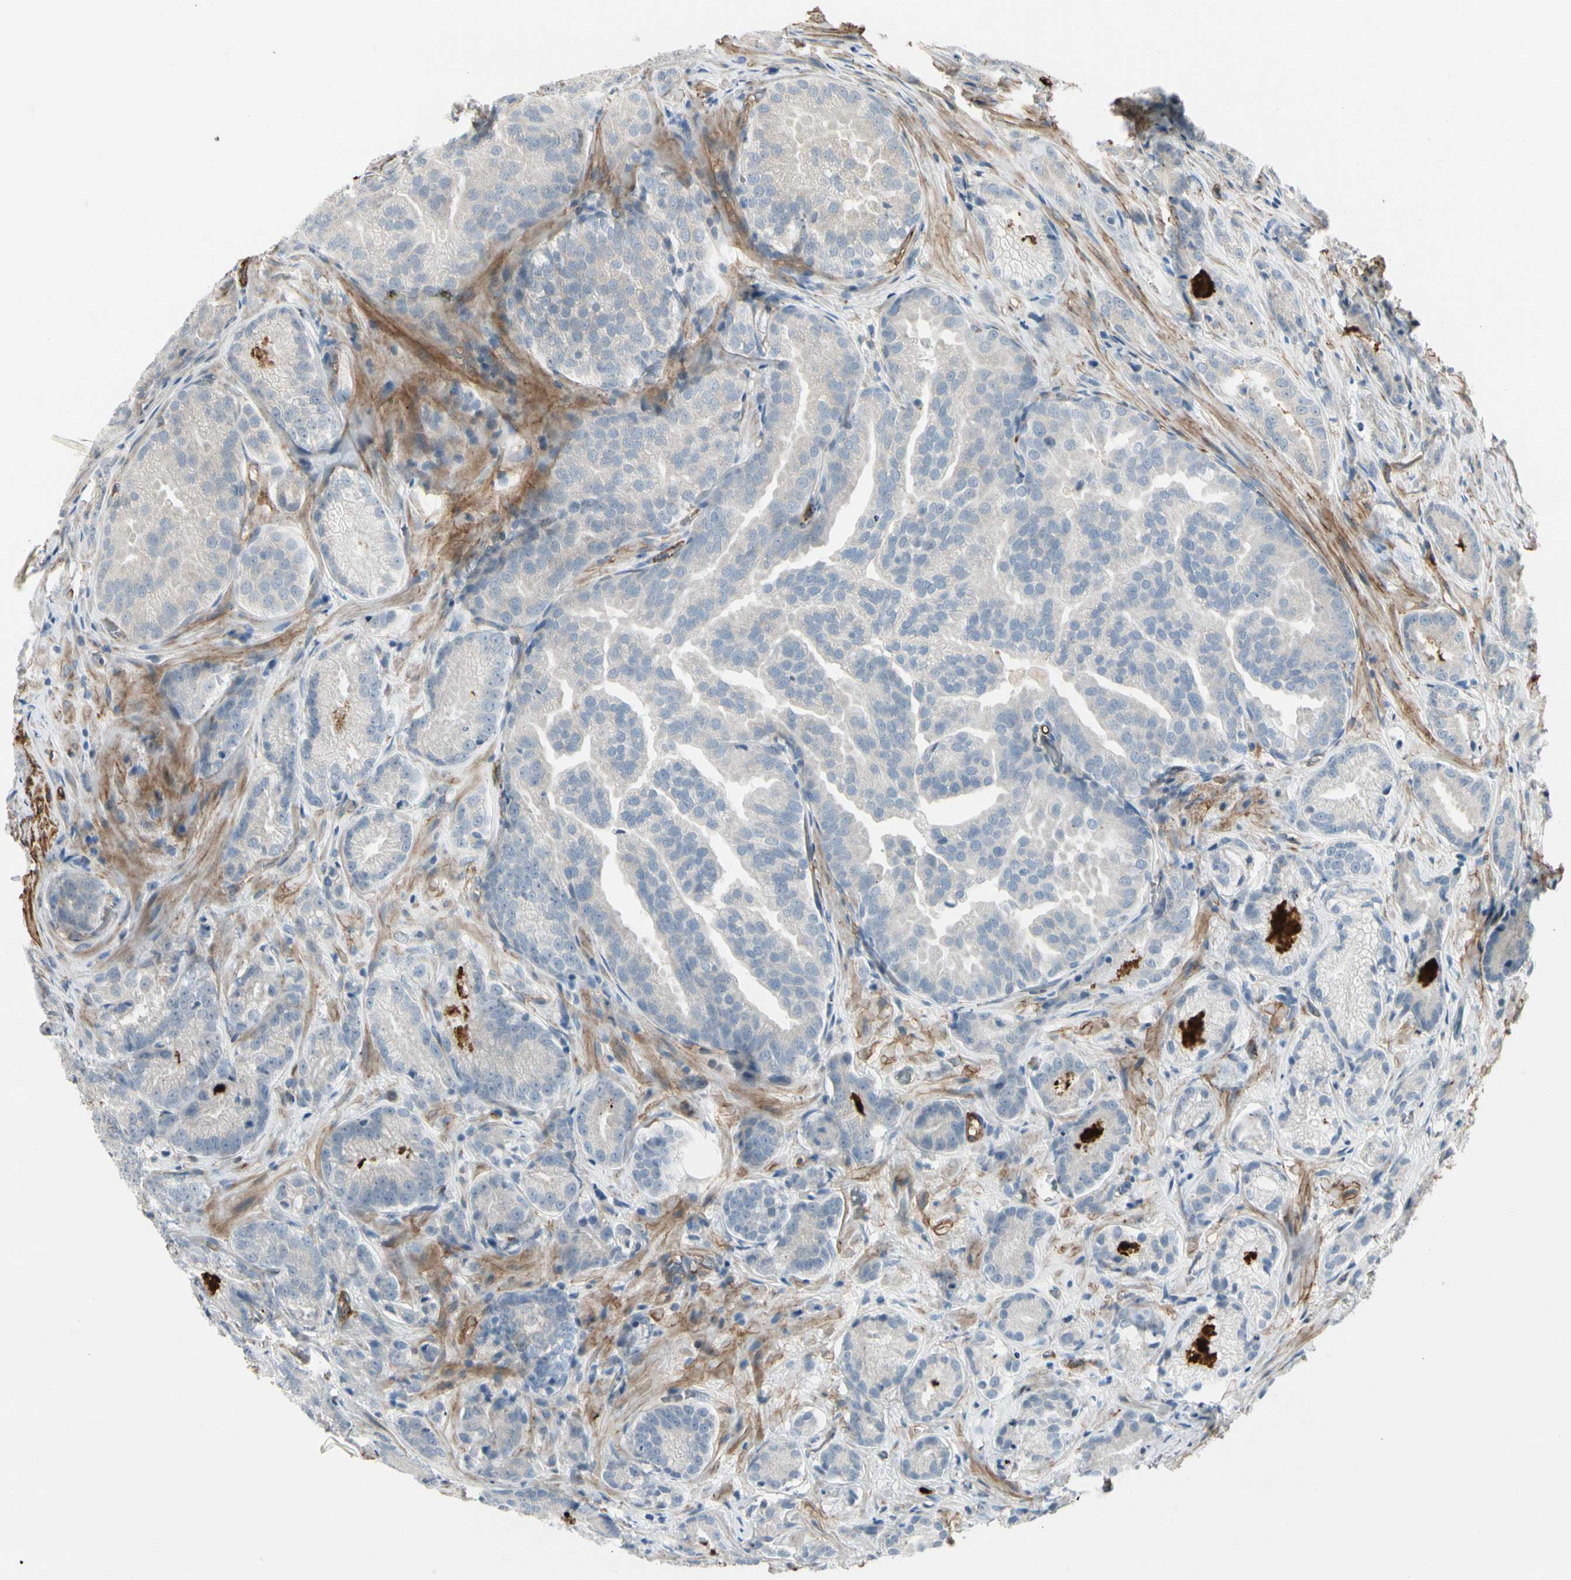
{"staining": {"intensity": "negative", "quantity": "none", "location": "none"}, "tissue": "prostate cancer", "cell_type": "Tumor cells", "image_type": "cancer", "snomed": [{"axis": "morphology", "description": "Adenocarcinoma, High grade"}, {"axis": "topography", "description": "Prostate"}], "caption": "Immunohistochemical staining of prostate adenocarcinoma (high-grade) reveals no significant expression in tumor cells. (Stains: DAB (3,3'-diaminobenzidine) immunohistochemistry (IHC) with hematoxylin counter stain, Microscopy: brightfield microscopy at high magnification).", "gene": "MCAM", "patient": {"sex": "male", "age": 64}}